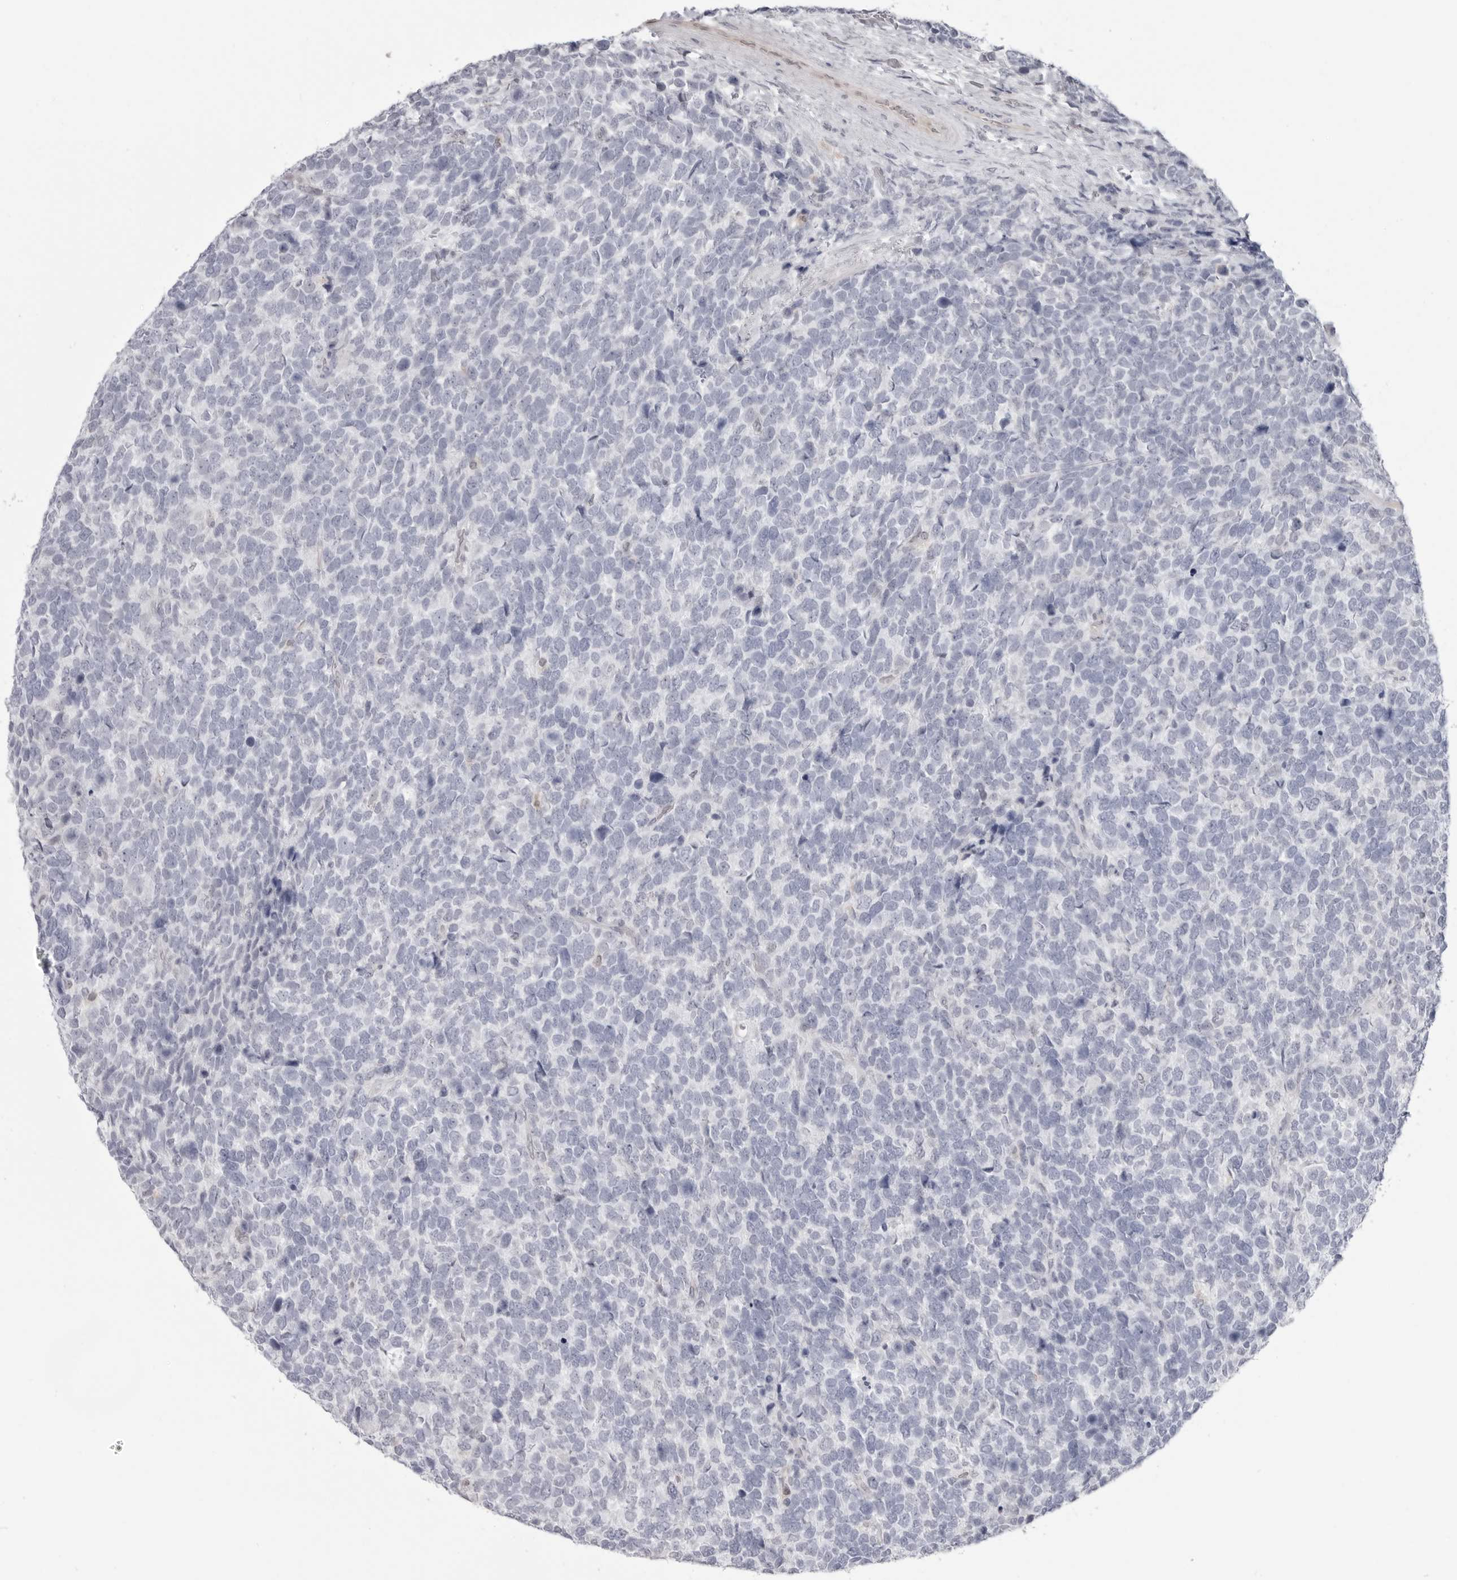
{"staining": {"intensity": "negative", "quantity": "none", "location": "none"}, "tissue": "urothelial cancer", "cell_type": "Tumor cells", "image_type": "cancer", "snomed": [{"axis": "morphology", "description": "Urothelial carcinoma, High grade"}, {"axis": "topography", "description": "Urinary bladder"}], "caption": "An immunohistochemistry photomicrograph of high-grade urothelial carcinoma is shown. There is no staining in tumor cells of high-grade urothelial carcinoma.", "gene": "PNPO", "patient": {"sex": "female", "age": 82}}